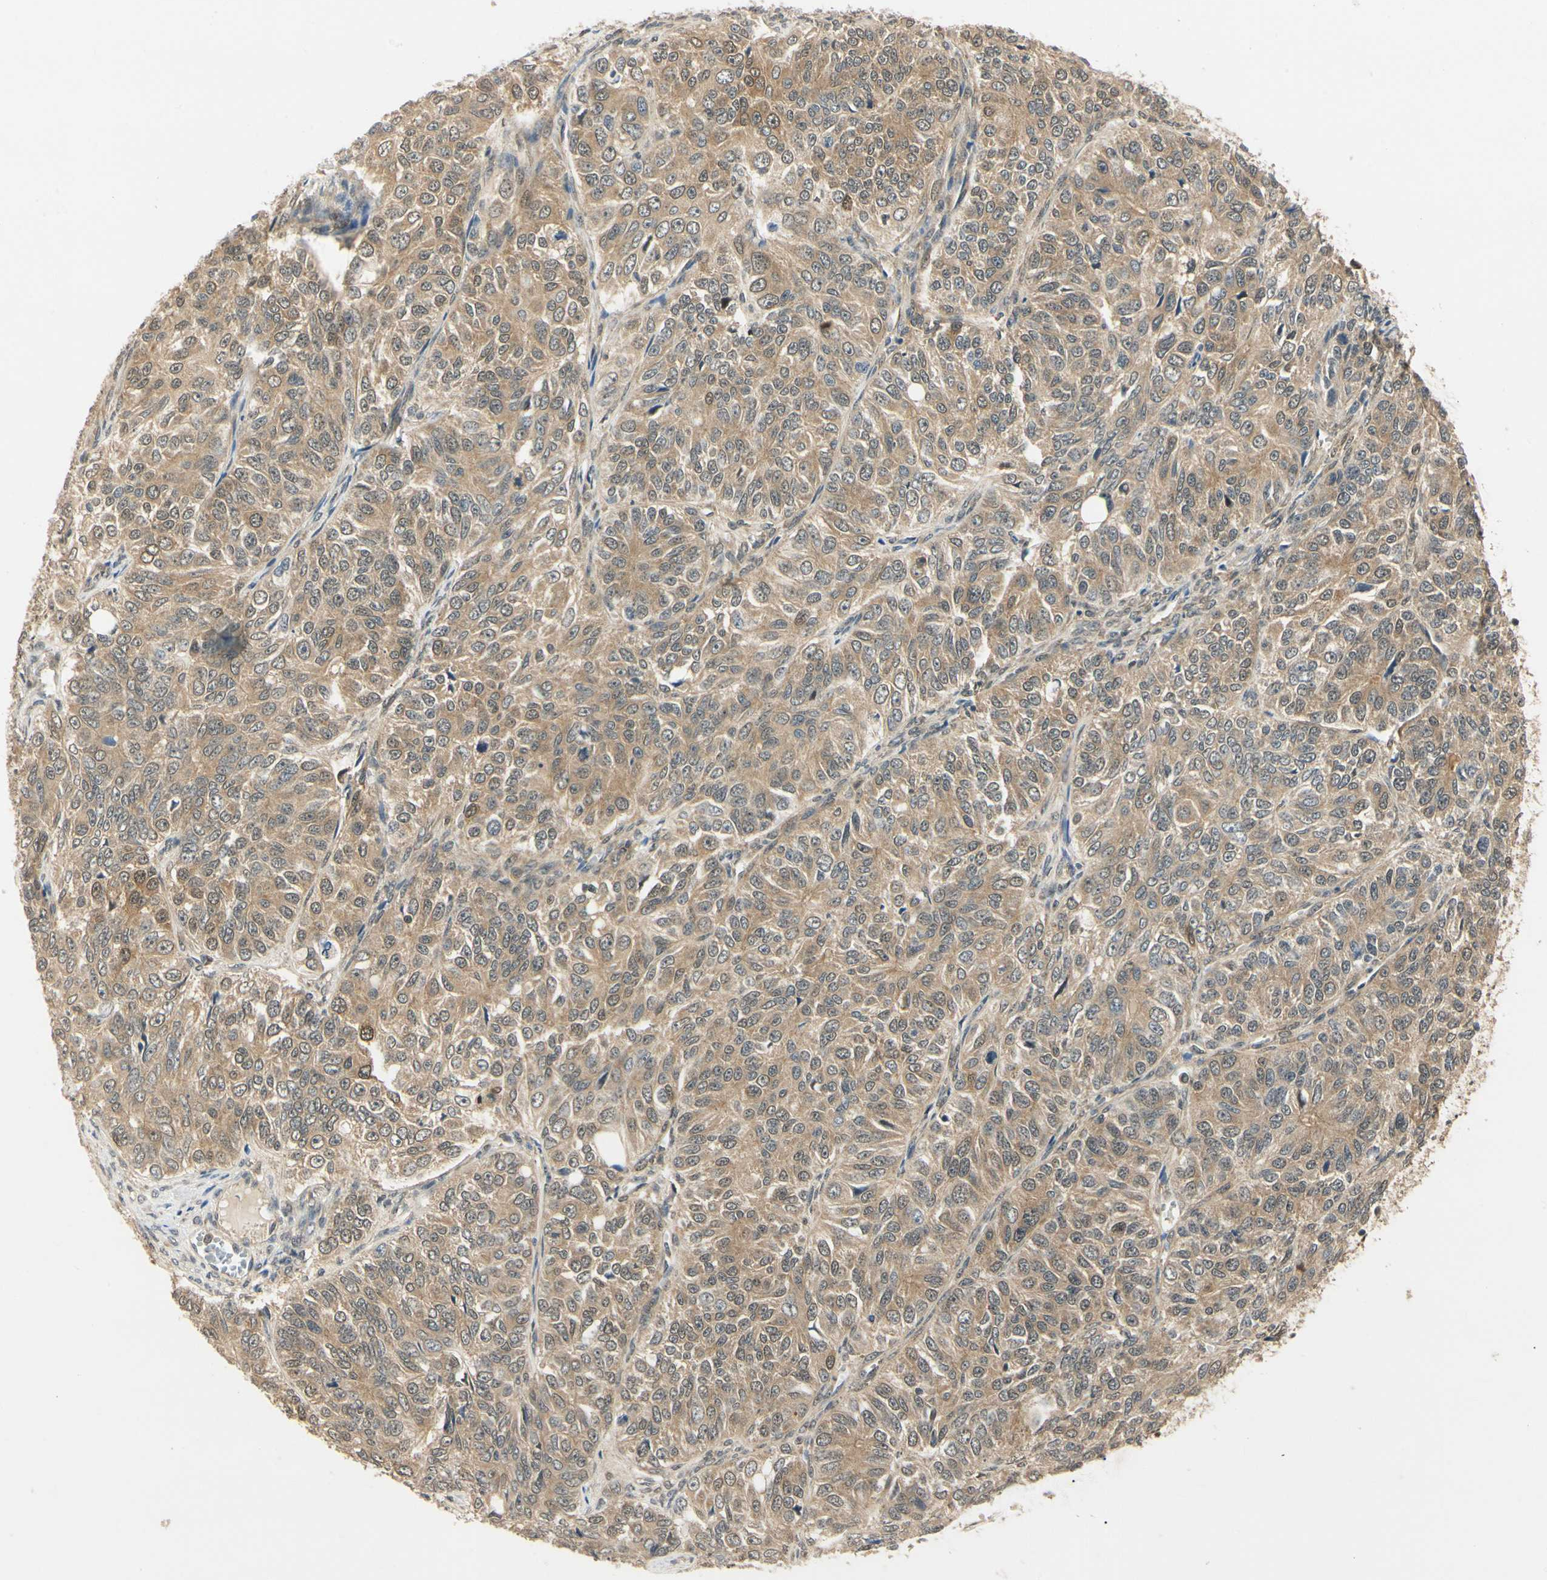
{"staining": {"intensity": "weak", "quantity": ">75%", "location": "cytoplasmic/membranous"}, "tissue": "ovarian cancer", "cell_type": "Tumor cells", "image_type": "cancer", "snomed": [{"axis": "morphology", "description": "Carcinoma, endometroid"}, {"axis": "topography", "description": "Ovary"}], "caption": "Protein expression analysis of human ovarian cancer reveals weak cytoplasmic/membranous expression in about >75% of tumor cells.", "gene": "UBE2Z", "patient": {"sex": "female", "age": 51}}